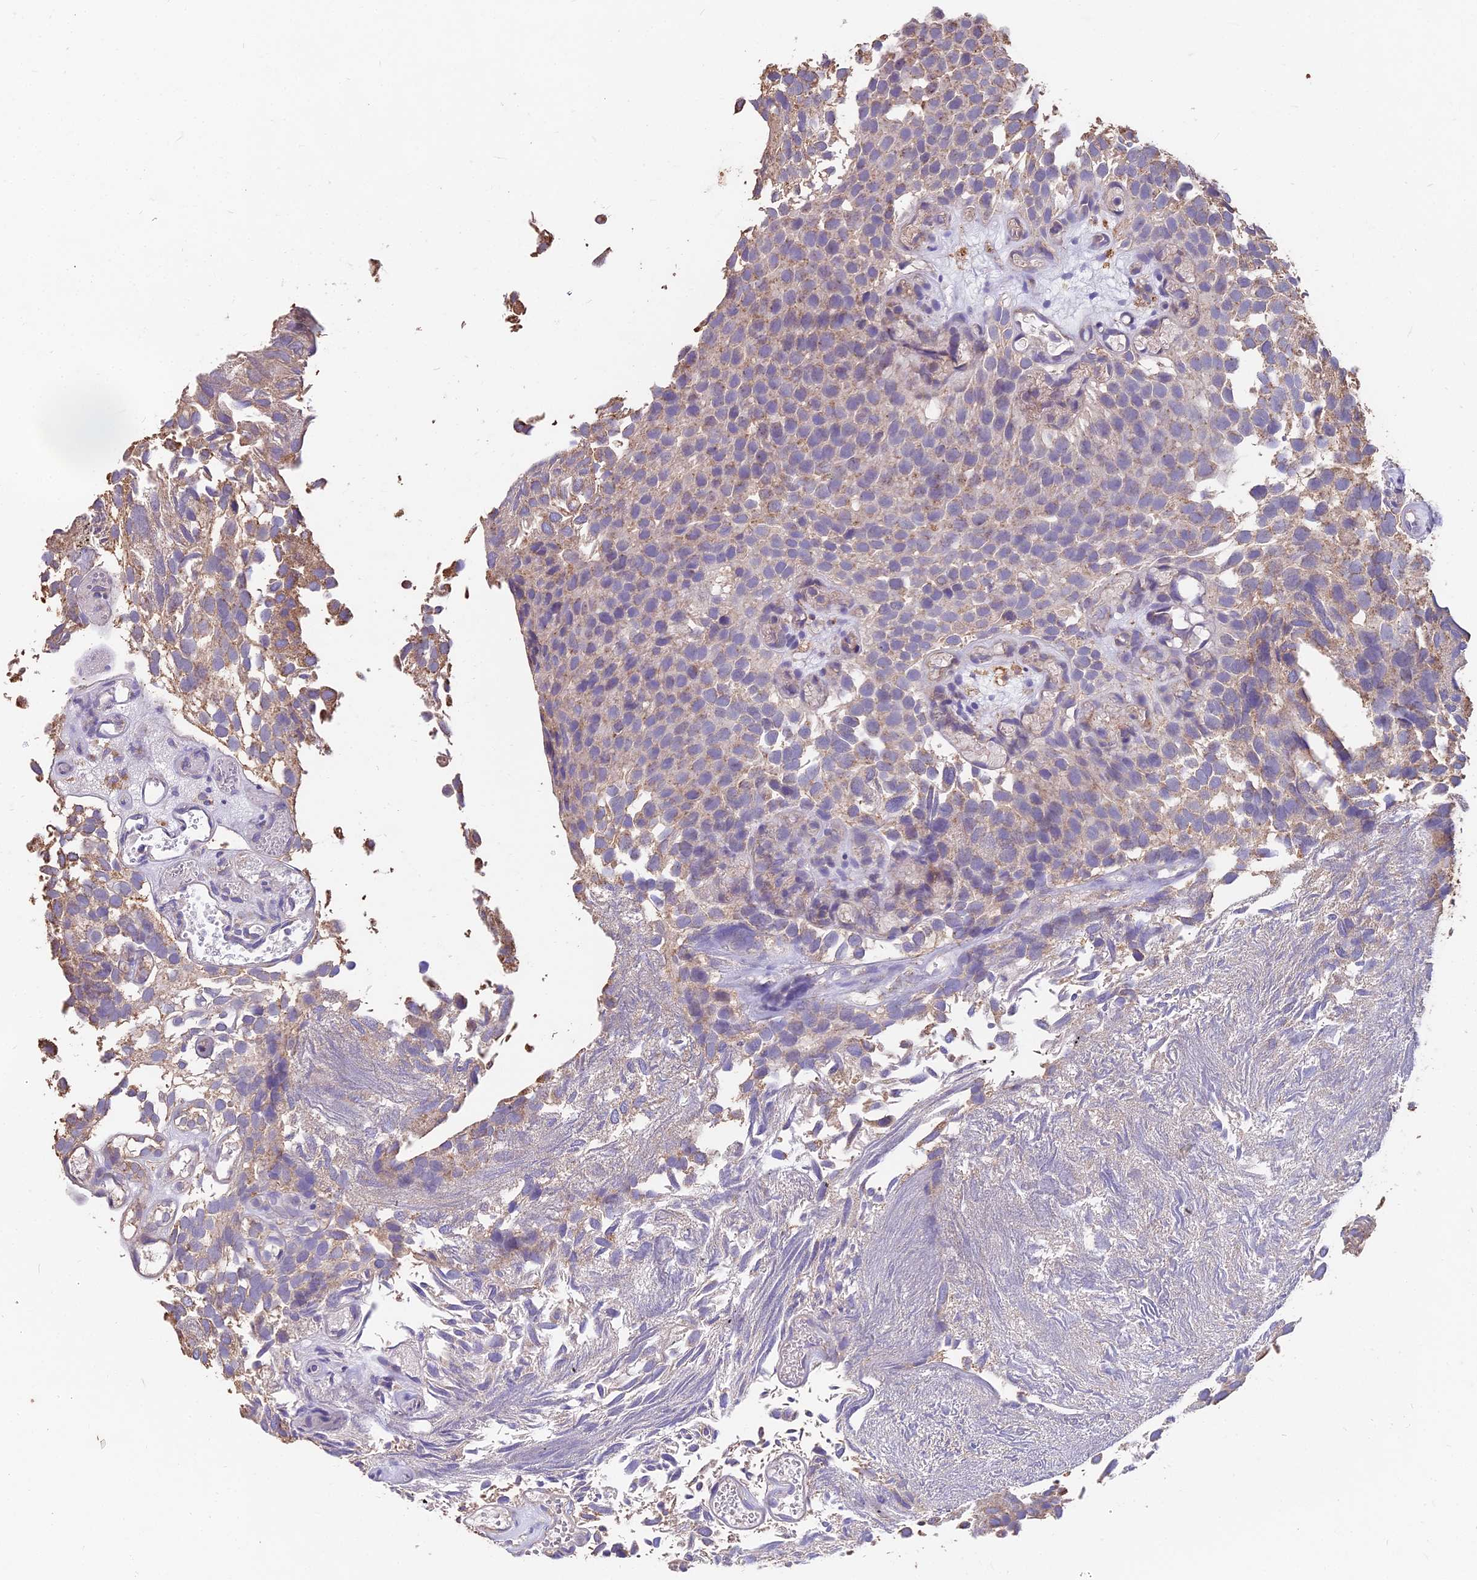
{"staining": {"intensity": "weak", "quantity": "<25%", "location": "cytoplasmic/membranous"}, "tissue": "urothelial cancer", "cell_type": "Tumor cells", "image_type": "cancer", "snomed": [{"axis": "morphology", "description": "Urothelial carcinoma, Low grade"}, {"axis": "topography", "description": "Urinary bladder"}], "caption": "Photomicrograph shows no protein expression in tumor cells of urothelial cancer tissue.", "gene": "CEMIP2", "patient": {"sex": "male", "age": 89}}